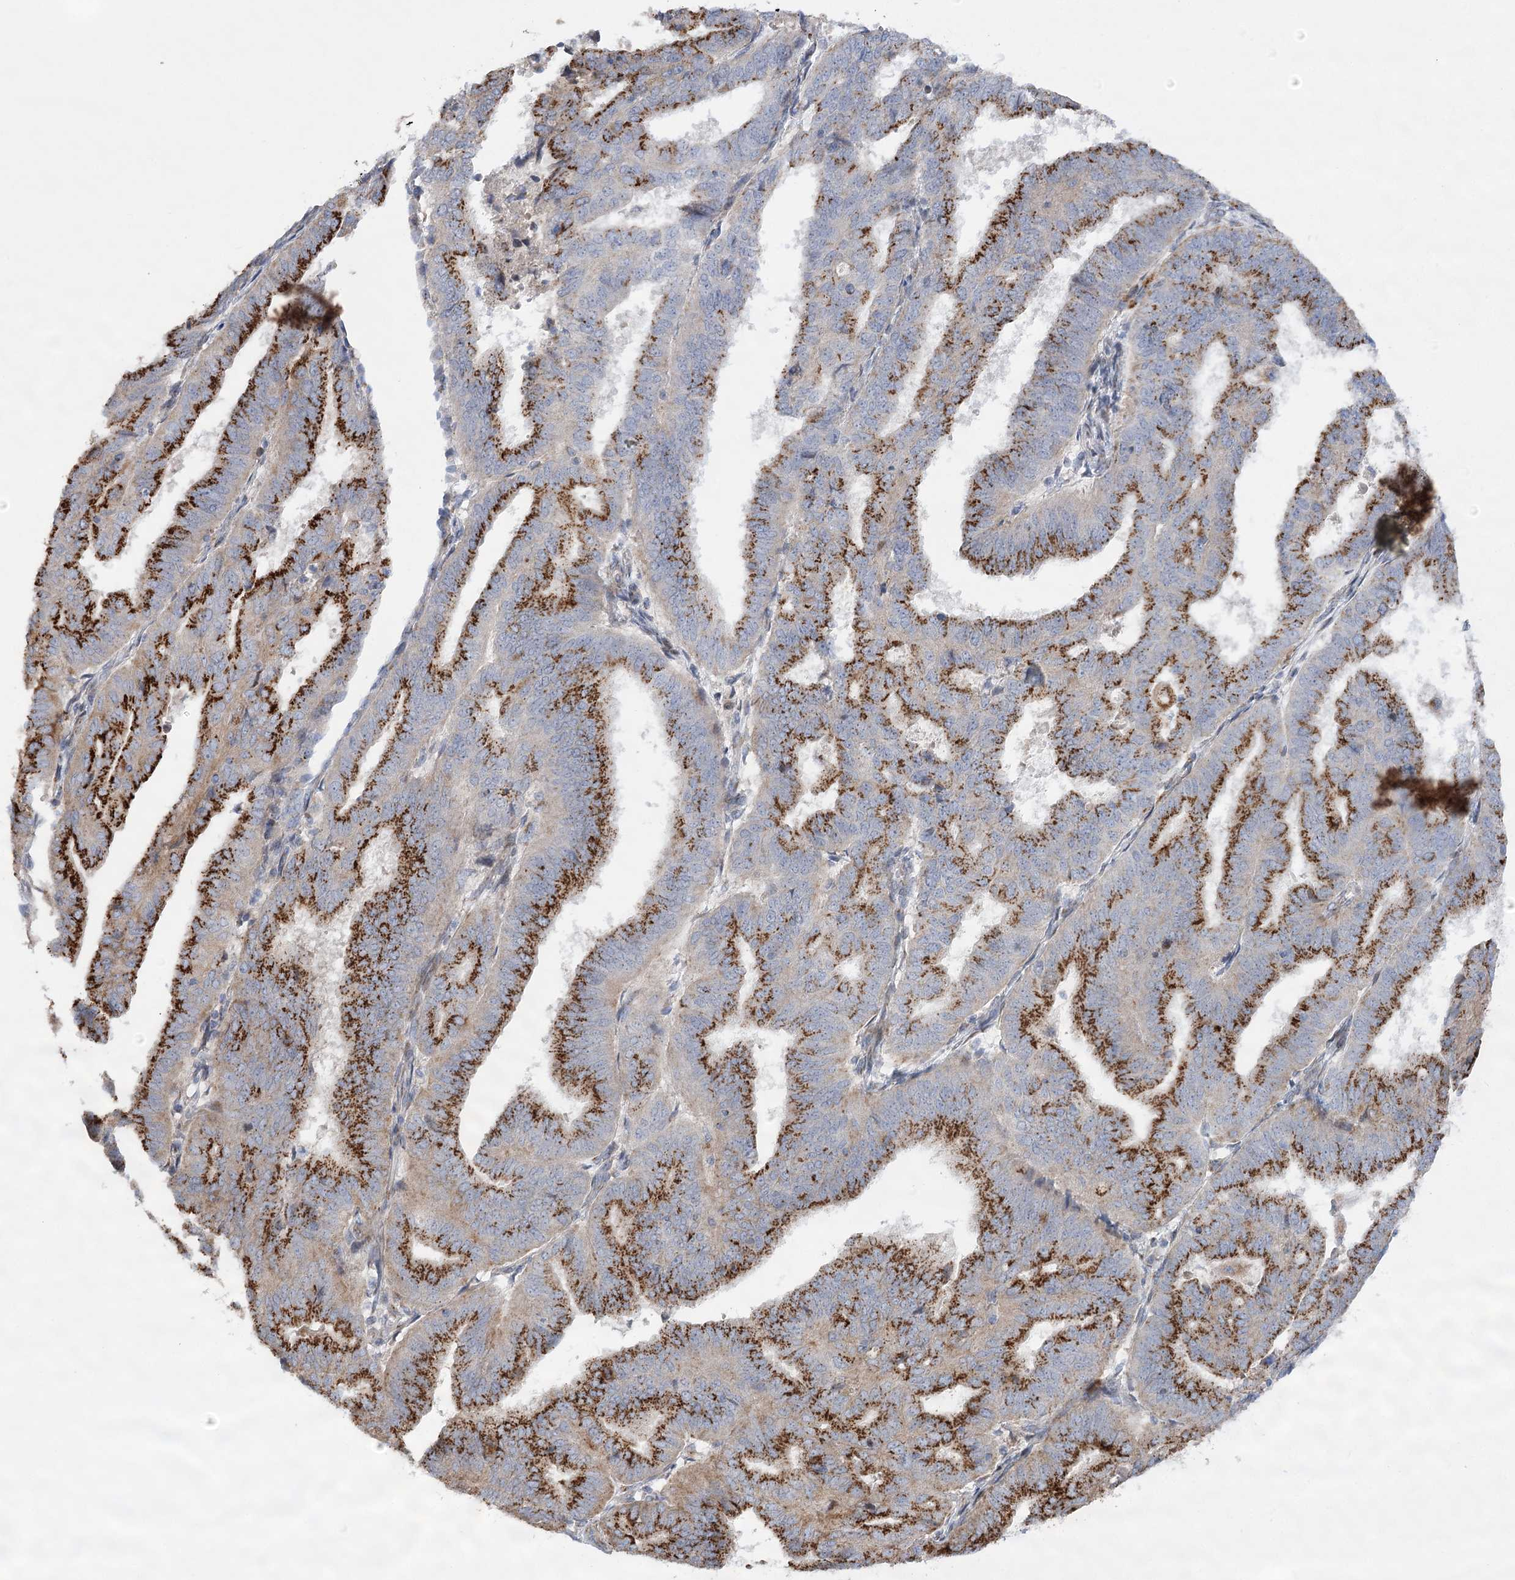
{"staining": {"intensity": "strong", "quantity": ">75%", "location": "cytoplasmic/membranous"}, "tissue": "endometrial cancer", "cell_type": "Tumor cells", "image_type": "cancer", "snomed": [{"axis": "morphology", "description": "Adenocarcinoma, NOS"}, {"axis": "topography", "description": "Uterus"}], "caption": "The micrograph shows staining of endometrial cancer (adenocarcinoma), revealing strong cytoplasmic/membranous protein positivity (brown color) within tumor cells. The protein of interest is stained brown, and the nuclei are stained in blue (DAB (3,3'-diaminobenzidine) IHC with brightfield microscopy, high magnification).", "gene": "NME7", "patient": {"sex": "female", "age": 77}}